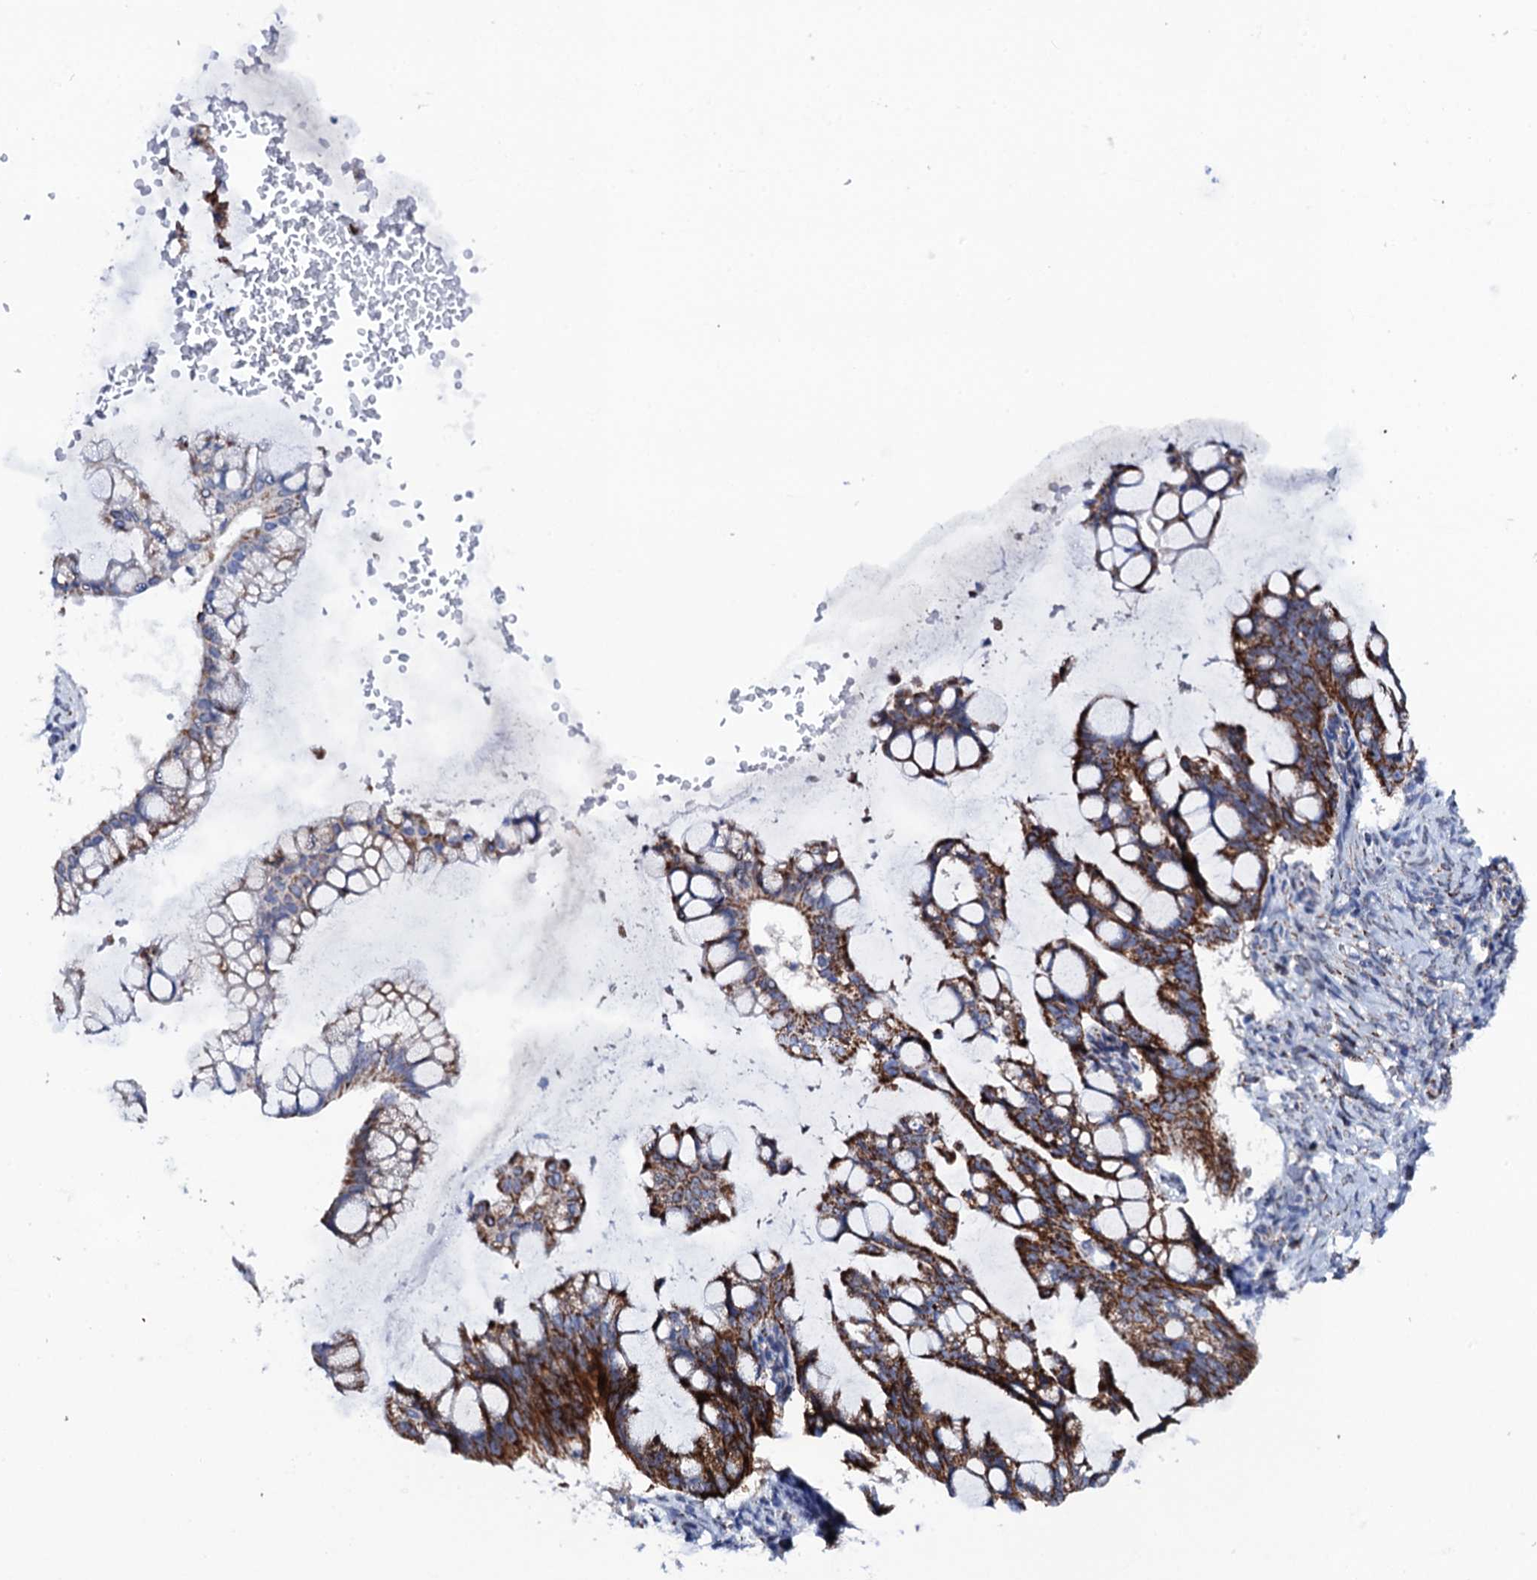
{"staining": {"intensity": "moderate", "quantity": "25%-75%", "location": "cytoplasmic/membranous"}, "tissue": "ovarian cancer", "cell_type": "Tumor cells", "image_type": "cancer", "snomed": [{"axis": "morphology", "description": "Cystadenocarcinoma, mucinous, NOS"}, {"axis": "topography", "description": "Ovary"}], "caption": "Brown immunohistochemical staining in ovarian mucinous cystadenocarcinoma demonstrates moderate cytoplasmic/membranous expression in approximately 25%-75% of tumor cells.", "gene": "PTCD3", "patient": {"sex": "female", "age": 73}}